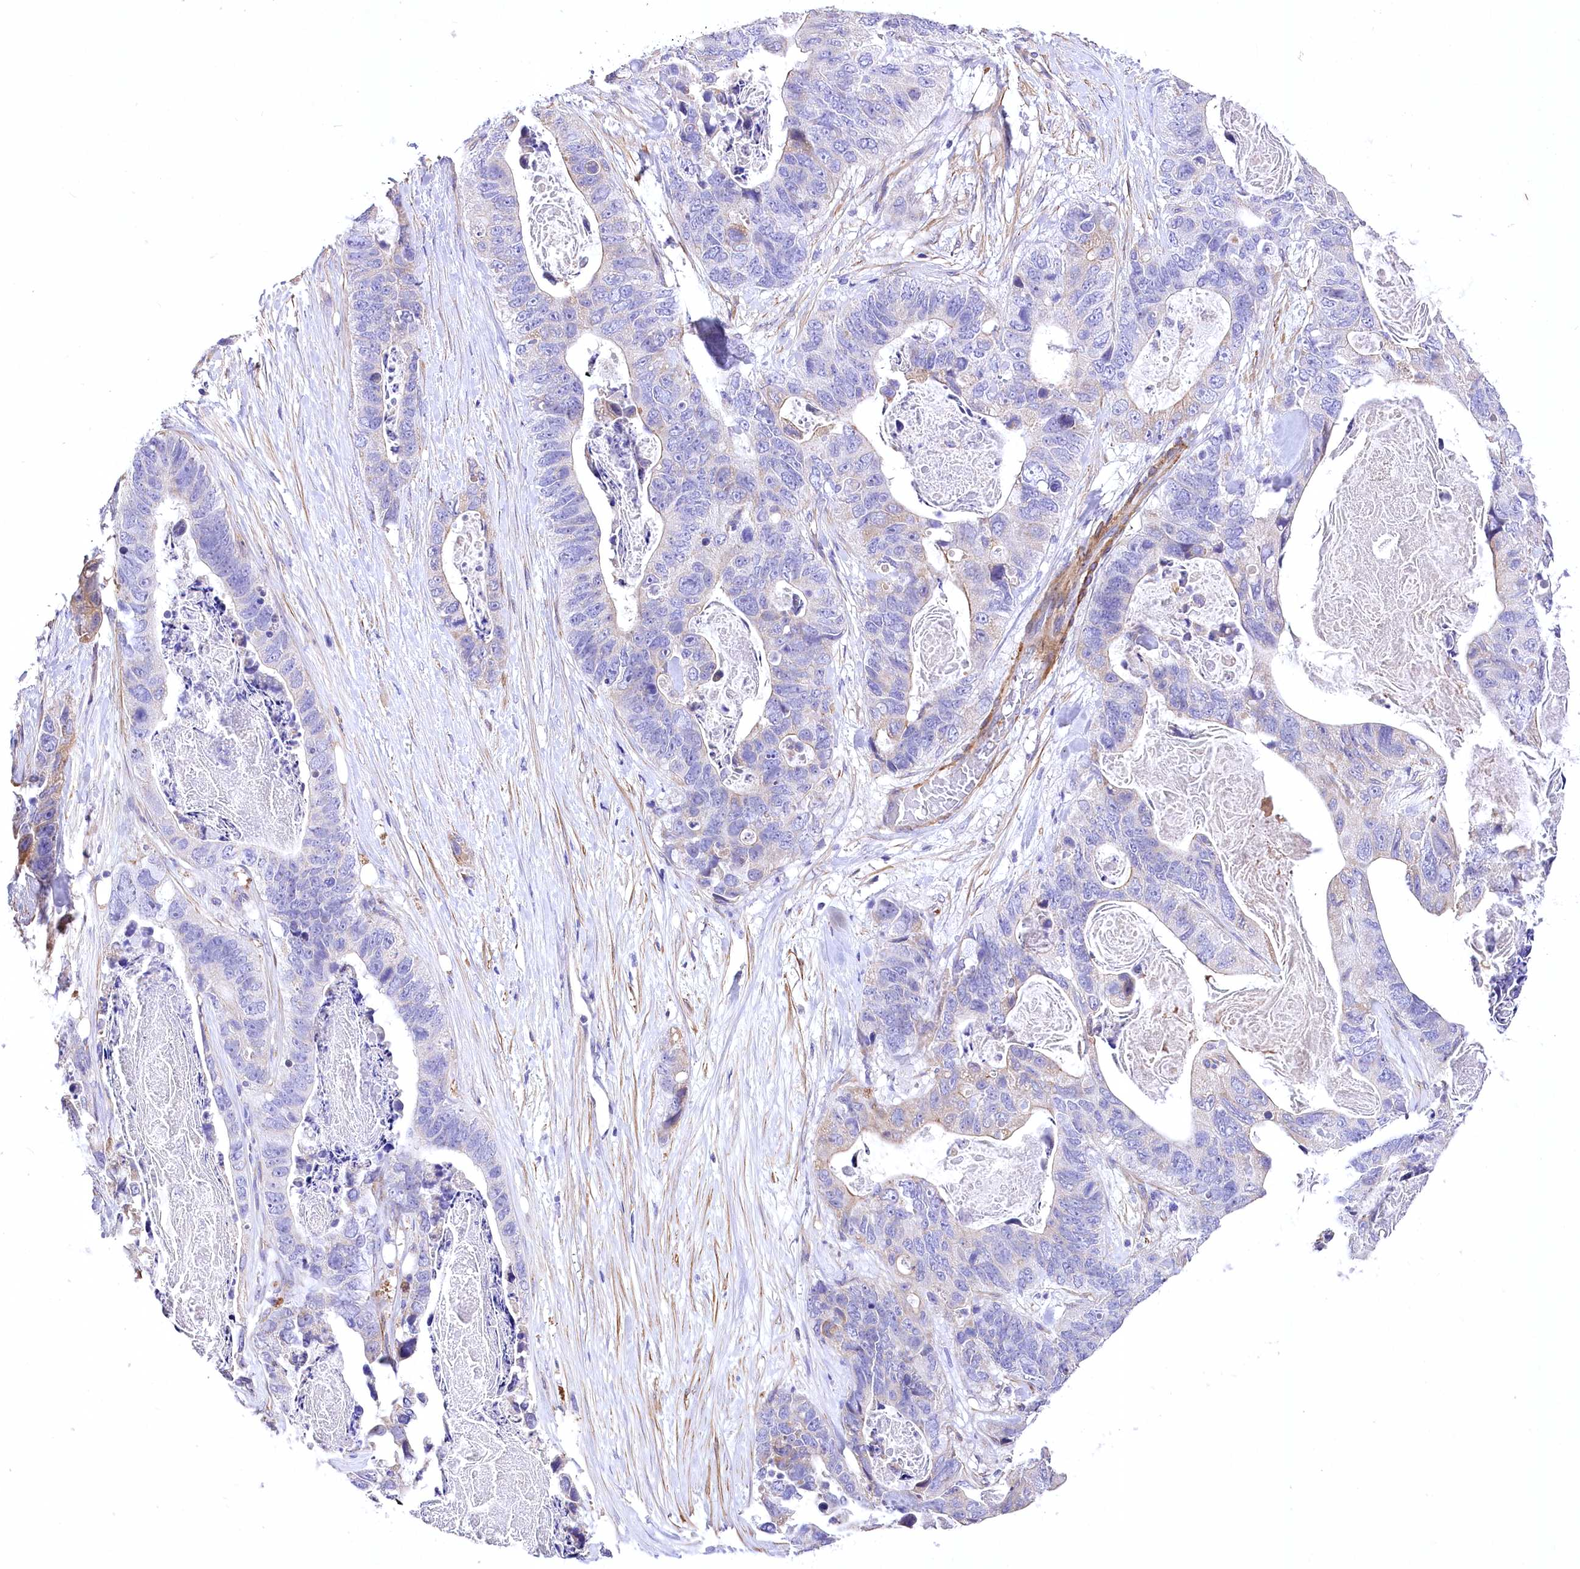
{"staining": {"intensity": "negative", "quantity": "none", "location": "none"}, "tissue": "stomach cancer", "cell_type": "Tumor cells", "image_type": "cancer", "snomed": [{"axis": "morphology", "description": "Adenocarcinoma, NOS"}, {"axis": "topography", "description": "Stomach"}], "caption": "Tumor cells show no significant protein positivity in adenocarcinoma (stomach).", "gene": "RDH16", "patient": {"sex": "female", "age": 89}}